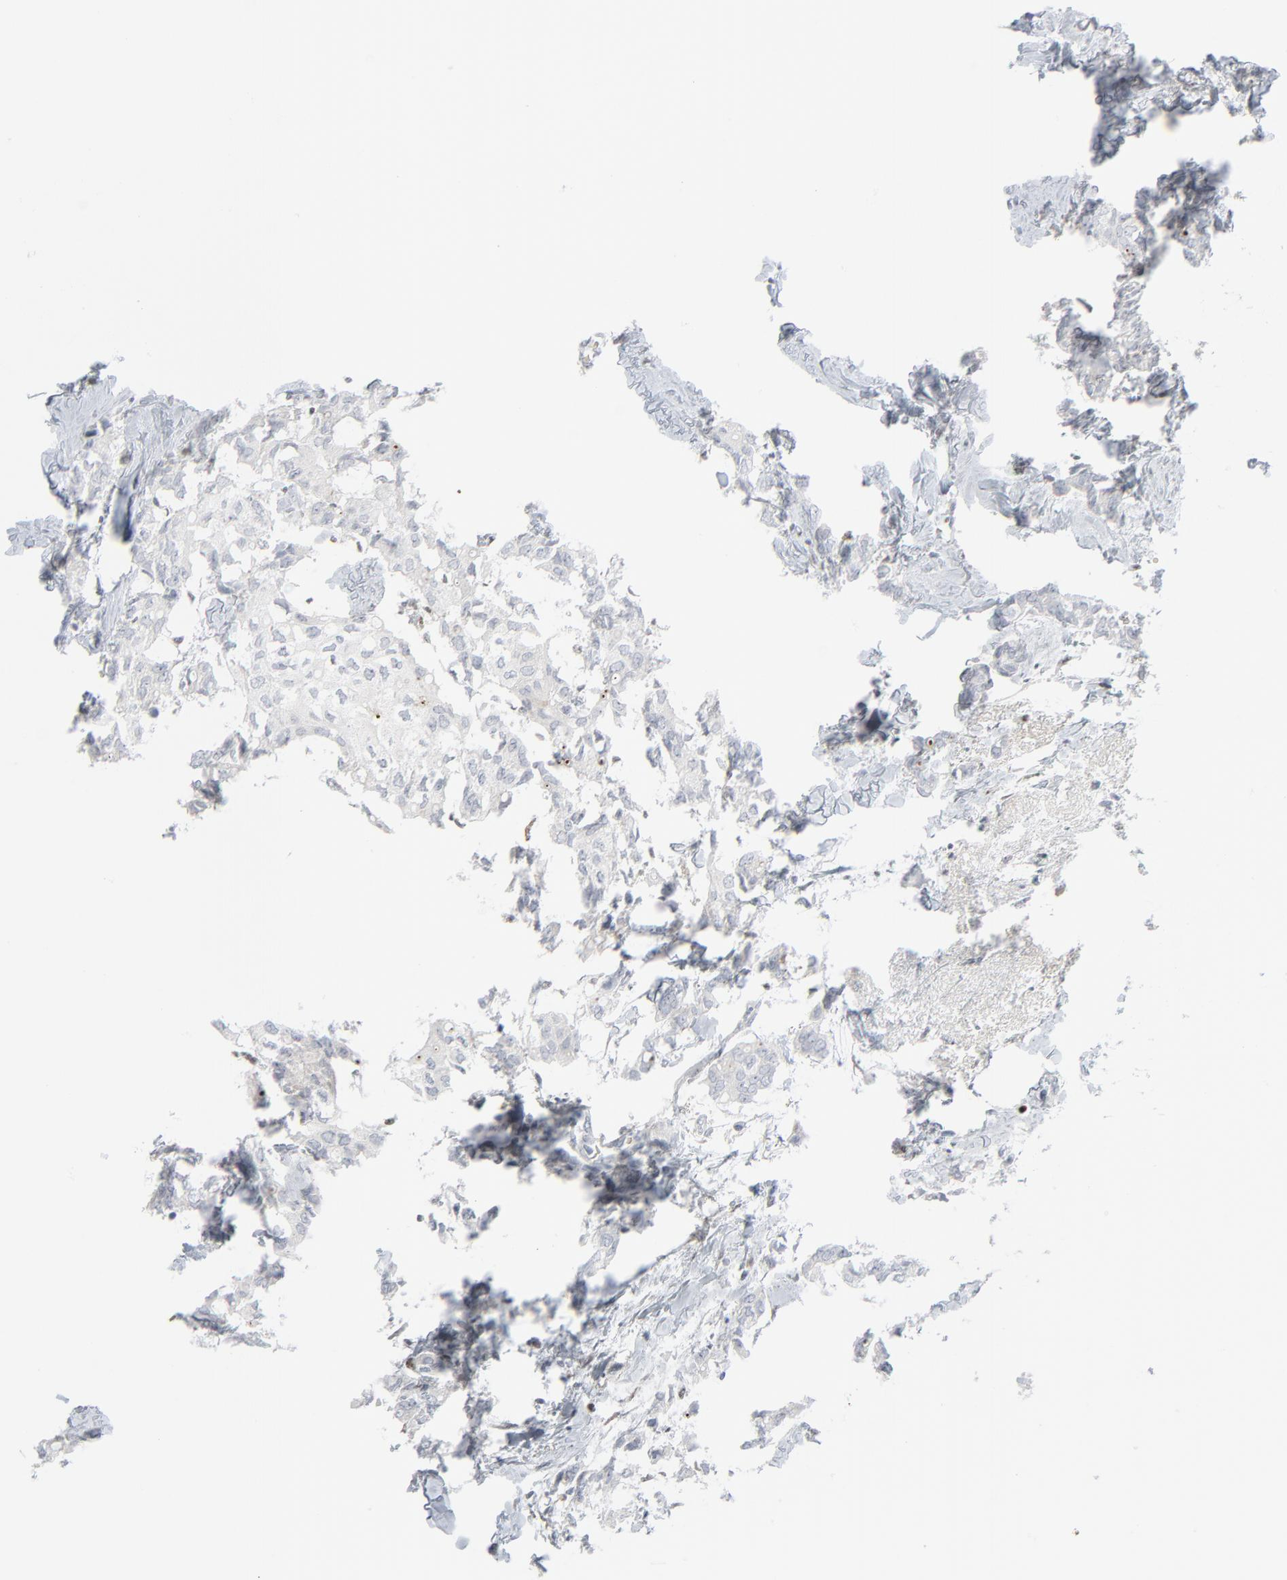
{"staining": {"intensity": "negative", "quantity": "none", "location": "none"}, "tissue": "breast cancer", "cell_type": "Tumor cells", "image_type": "cancer", "snomed": [{"axis": "morphology", "description": "Lobular carcinoma"}, {"axis": "topography", "description": "Breast"}], "caption": "A photomicrograph of human breast cancer is negative for staining in tumor cells.", "gene": "MITF", "patient": {"sex": "female", "age": 56}}